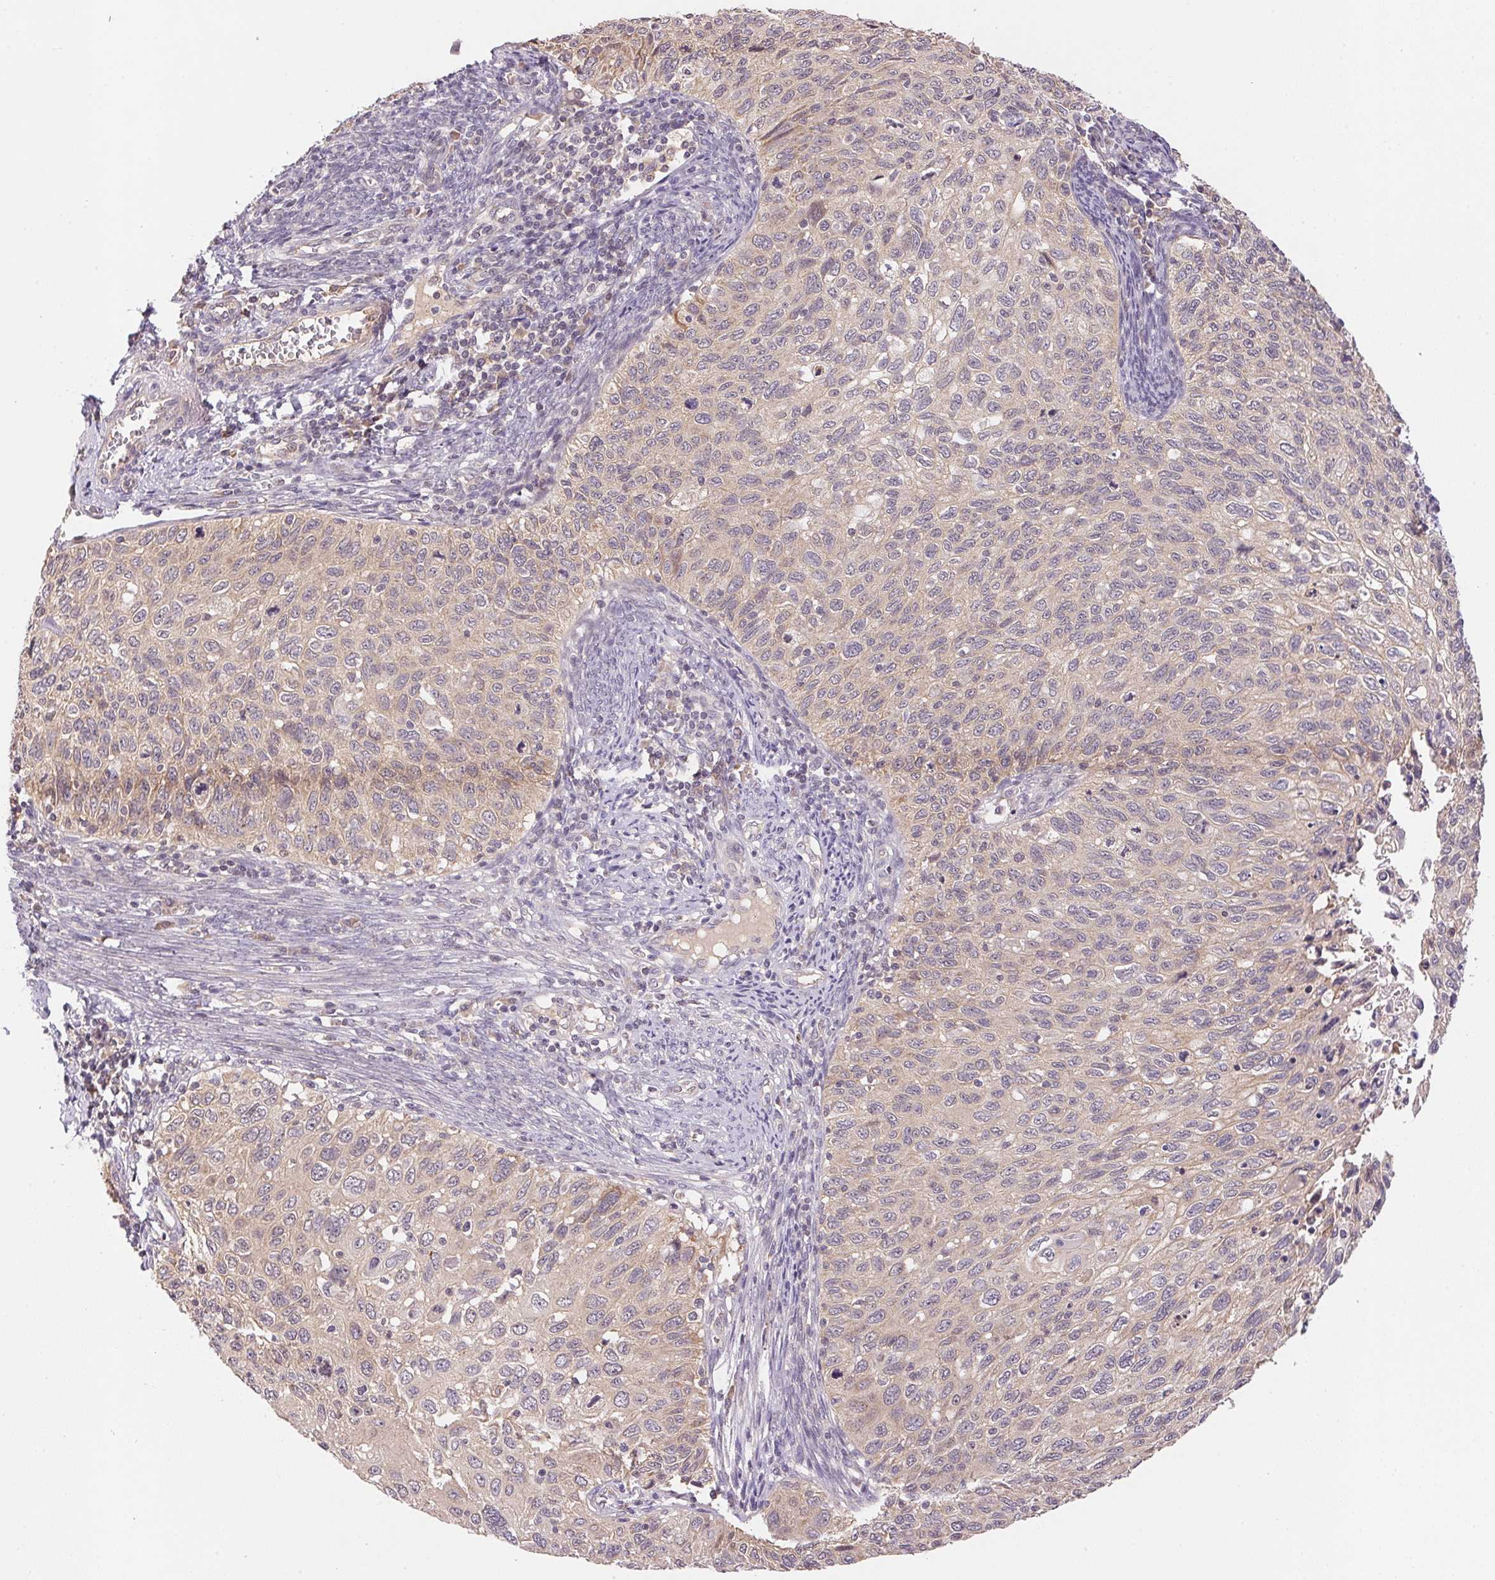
{"staining": {"intensity": "weak", "quantity": "<25%", "location": "cytoplasmic/membranous"}, "tissue": "cervical cancer", "cell_type": "Tumor cells", "image_type": "cancer", "snomed": [{"axis": "morphology", "description": "Squamous cell carcinoma, NOS"}, {"axis": "topography", "description": "Cervix"}], "caption": "Tumor cells show no significant protein staining in squamous cell carcinoma (cervical).", "gene": "BNIP5", "patient": {"sex": "female", "age": 70}}